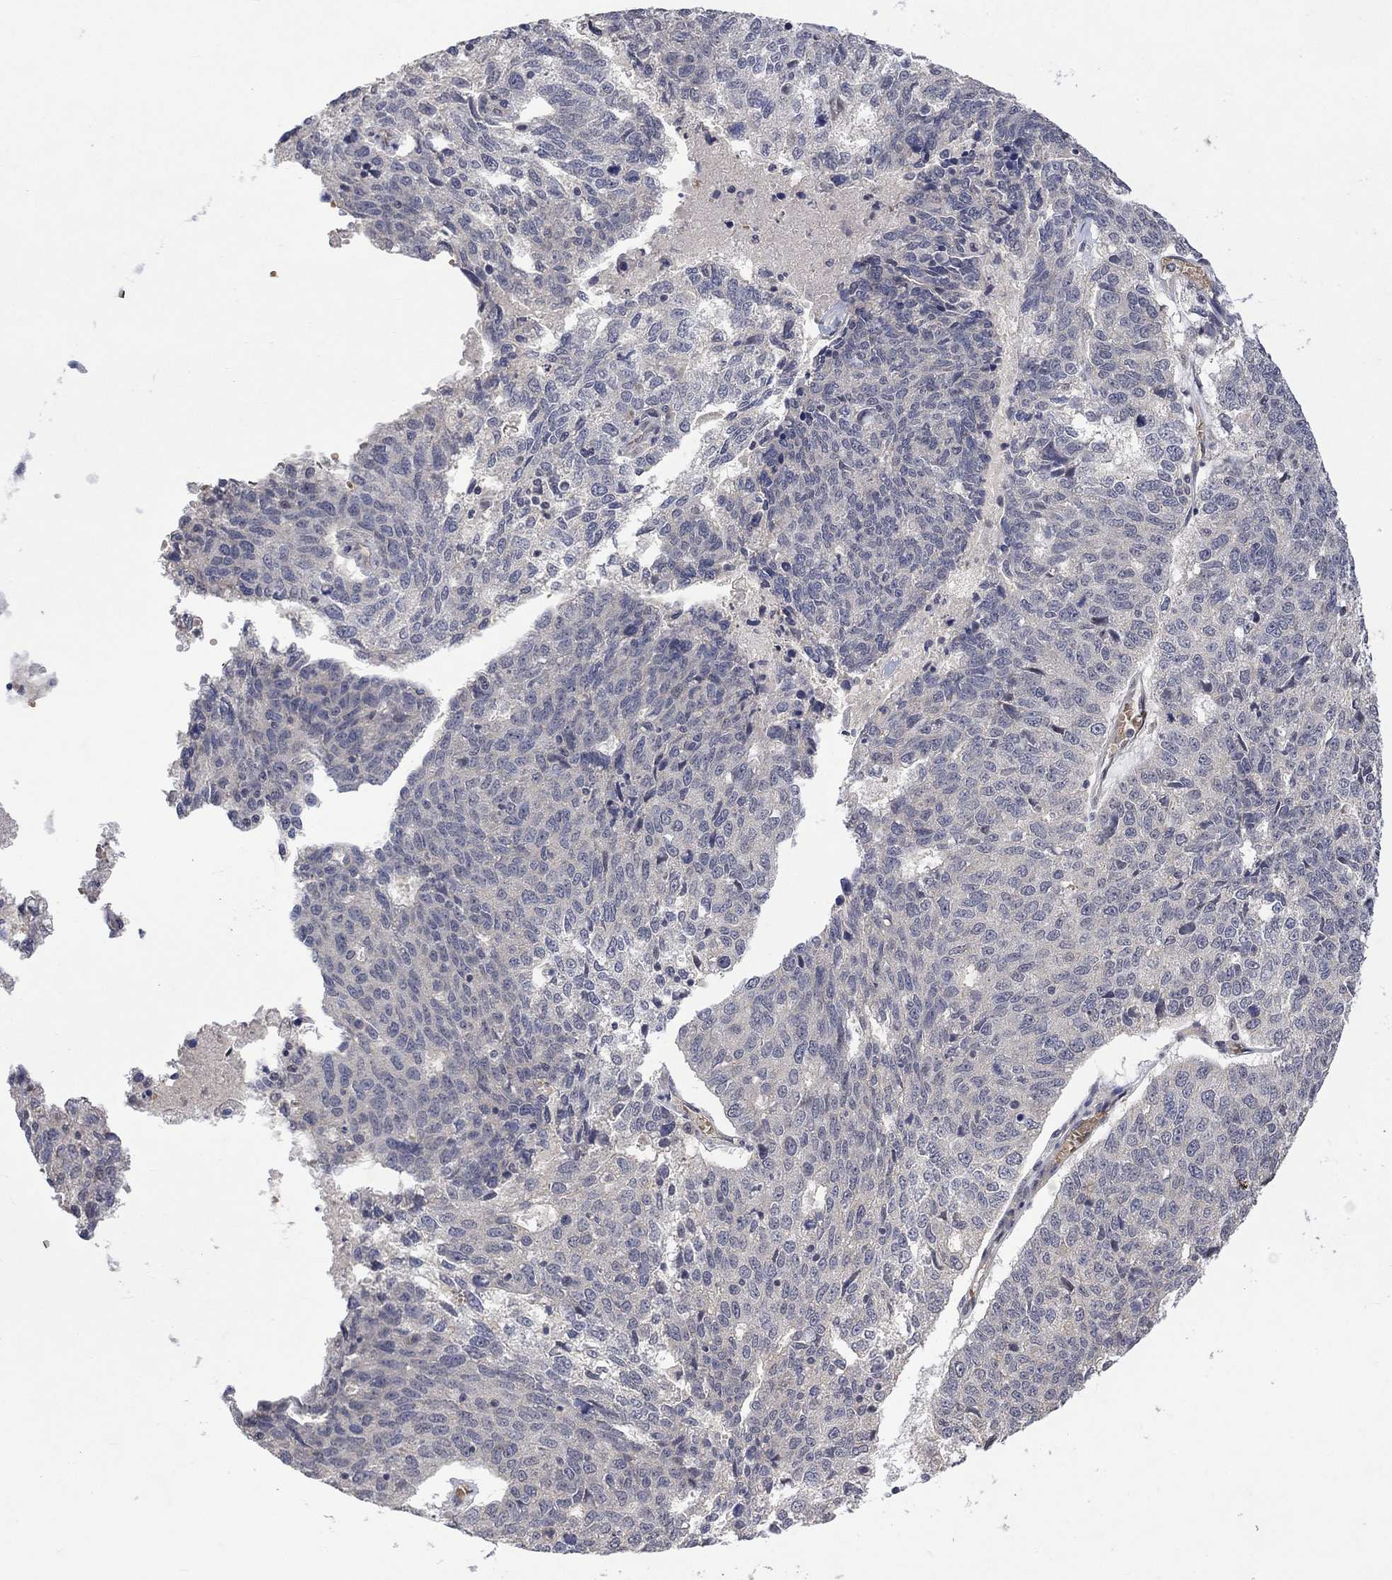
{"staining": {"intensity": "negative", "quantity": "none", "location": "none"}, "tissue": "ovarian cancer", "cell_type": "Tumor cells", "image_type": "cancer", "snomed": [{"axis": "morphology", "description": "Cystadenocarcinoma, serous, NOS"}, {"axis": "topography", "description": "Ovary"}], "caption": "IHC histopathology image of human serous cystadenocarcinoma (ovarian) stained for a protein (brown), which shows no expression in tumor cells. (Brightfield microscopy of DAB immunohistochemistry at high magnification).", "gene": "GRIN2D", "patient": {"sex": "female", "age": 71}}